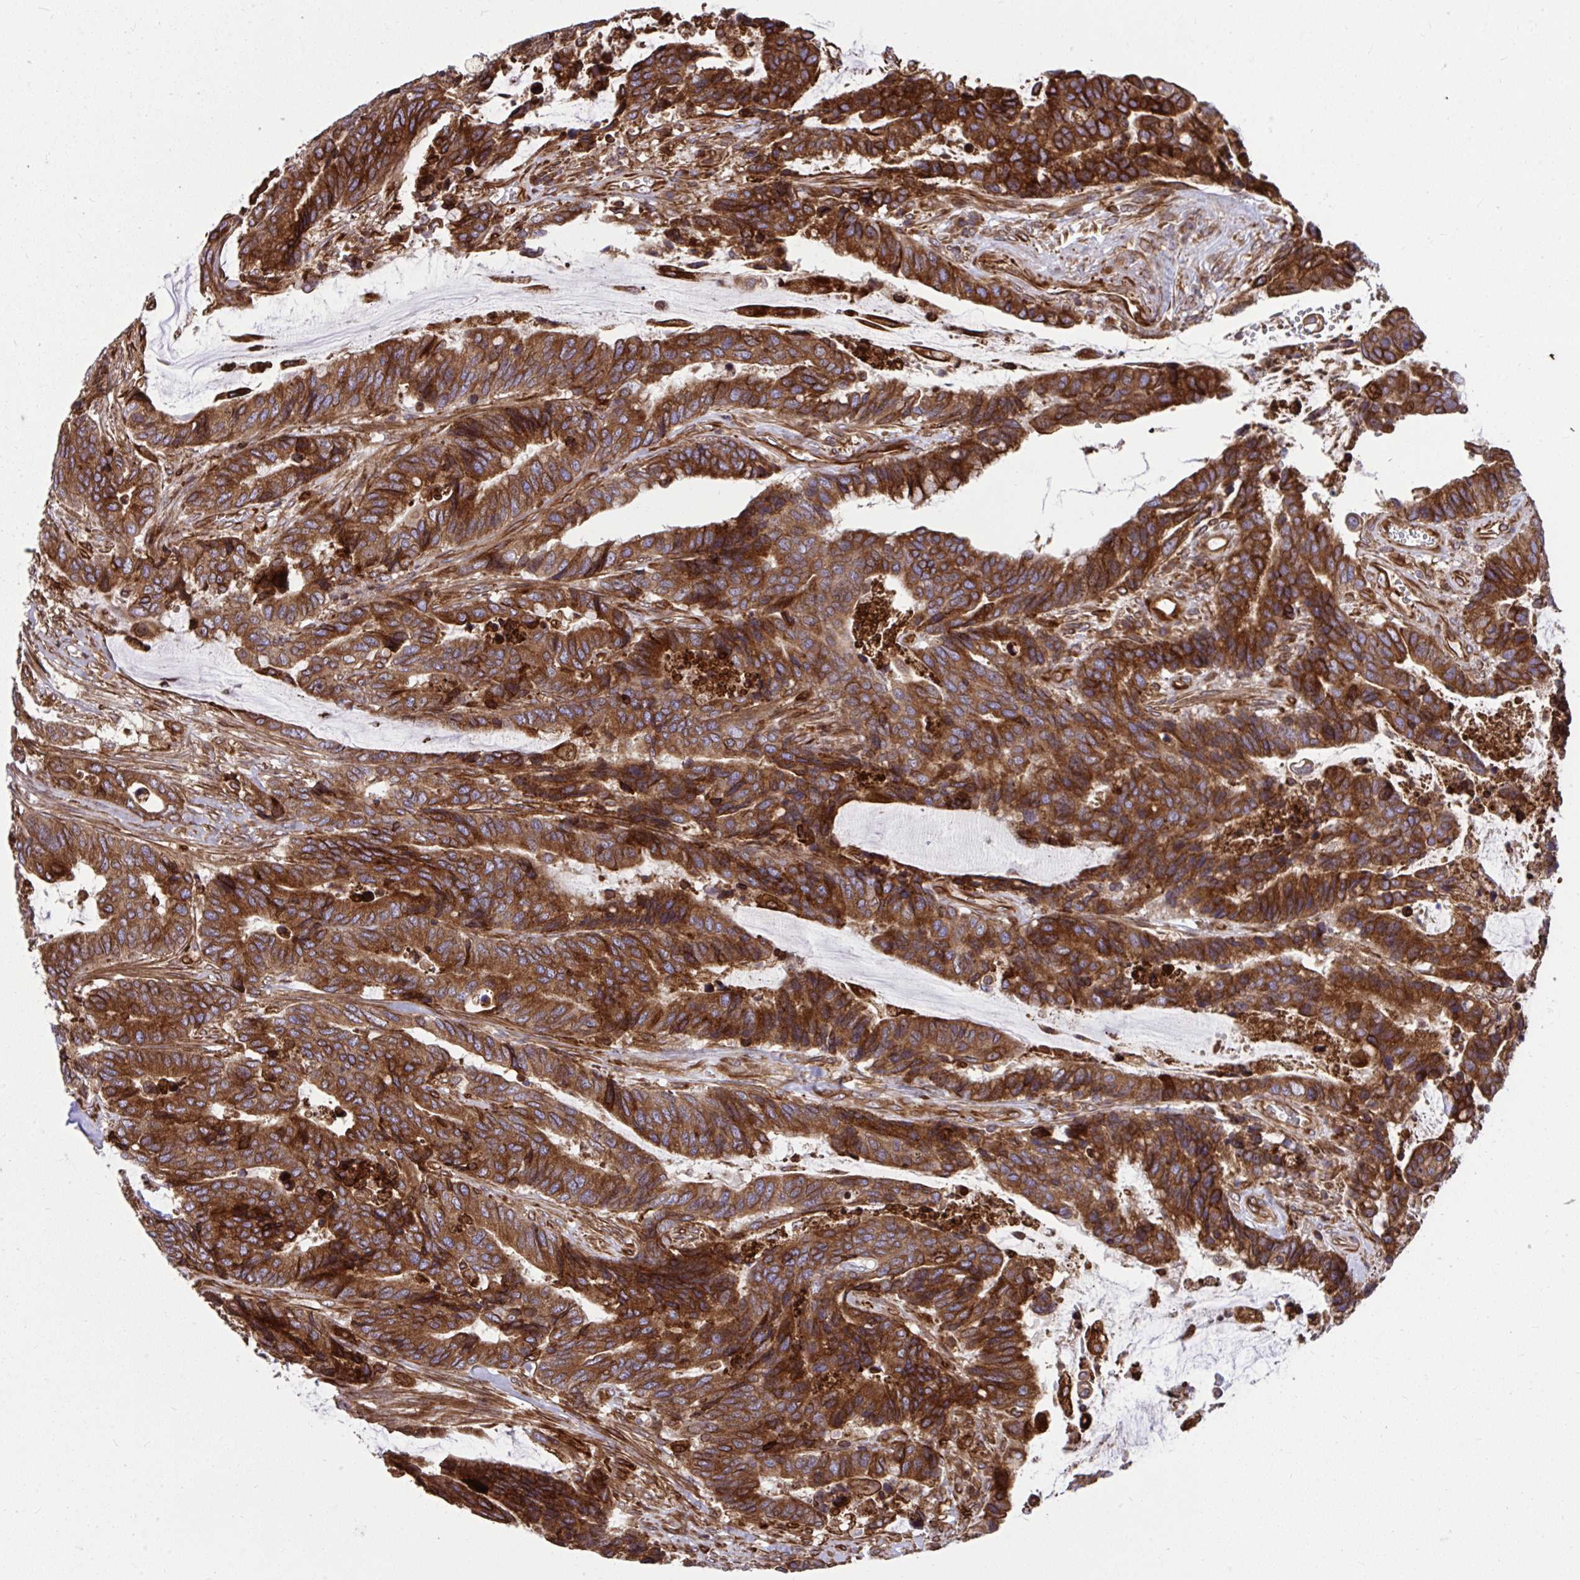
{"staining": {"intensity": "strong", "quantity": ">75%", "location": "cytoplasmic/membranous"}, "tissue": "colorectal cancer", "cell_type": "Tumor cells", "image_type": "cancer", "snomed": [{"axis": "morphology", "description": "Adenocarcinoma, NOS"}, {"axis": "topography", "description": "Rectum"}], "caption": "There is high levels of strong cytoplasmic/membranous positivity in tumor cells of colorectal cancer, as demonstrated by immunohistochemical staining (brown color).", "gene": "STIM2", "patient": {"sex": "female", "age": 59}}